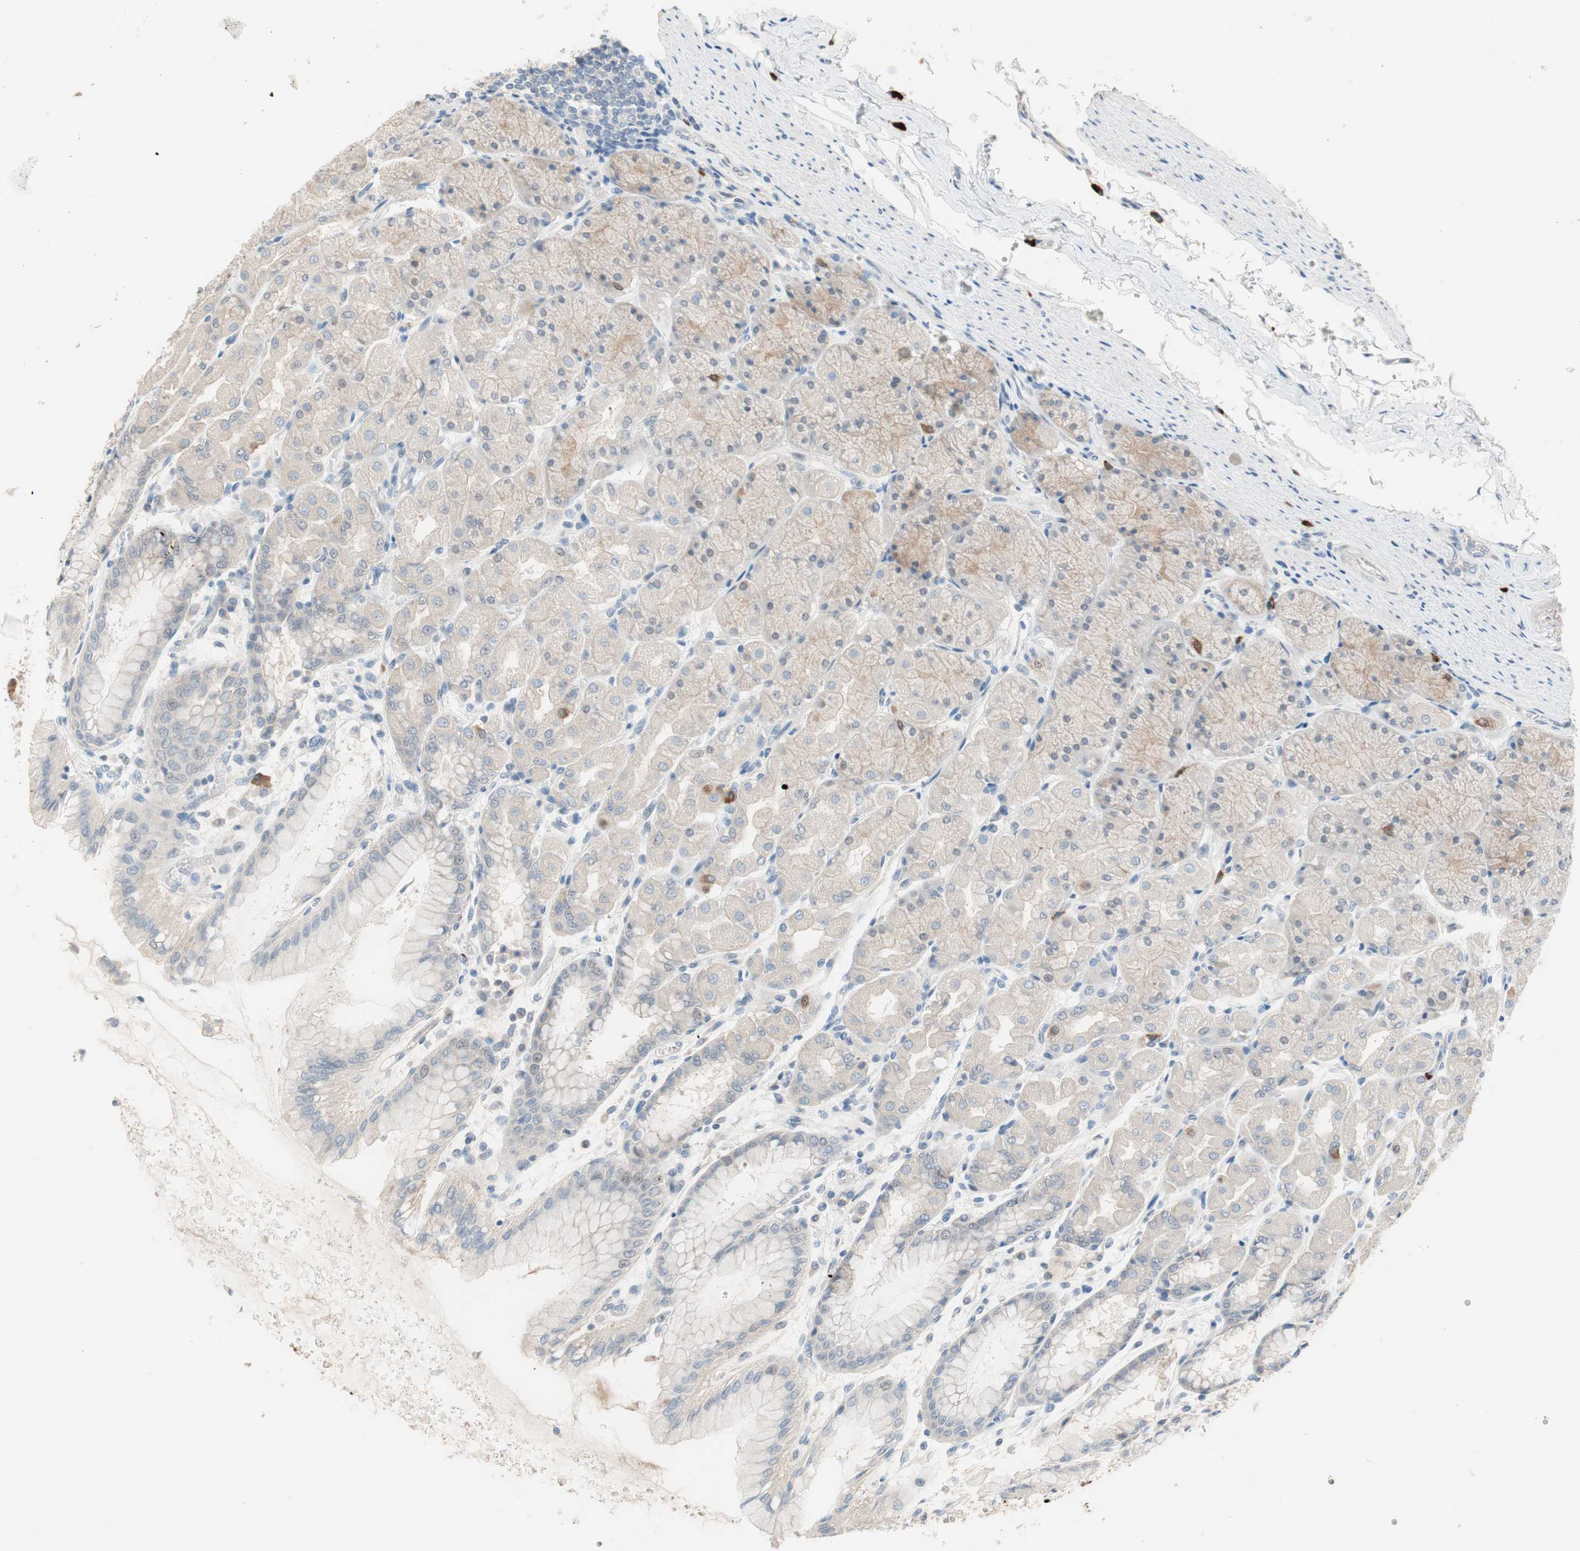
{"staining": {"intensity": "moderate", "quantity": "25%-75%", "location": "cytoplasmic/membranous"}, "tissue": "stomach", "cell_type": "Glandular cells", "image_type": "normal", "snomed": [{"axis": "morphology", "description": "Normal tissue, NOS"}, {"axis": "topography", "description": "Stomach, upper"}], "caption": "Human stomach stained for a protein (brown) exhibits moderate cytoplasmic/membranous positive expression in approximately 25%-75% of glandular cells.", "gene": "PDZK1", "patient": {"sex": "female", "age": 56}}